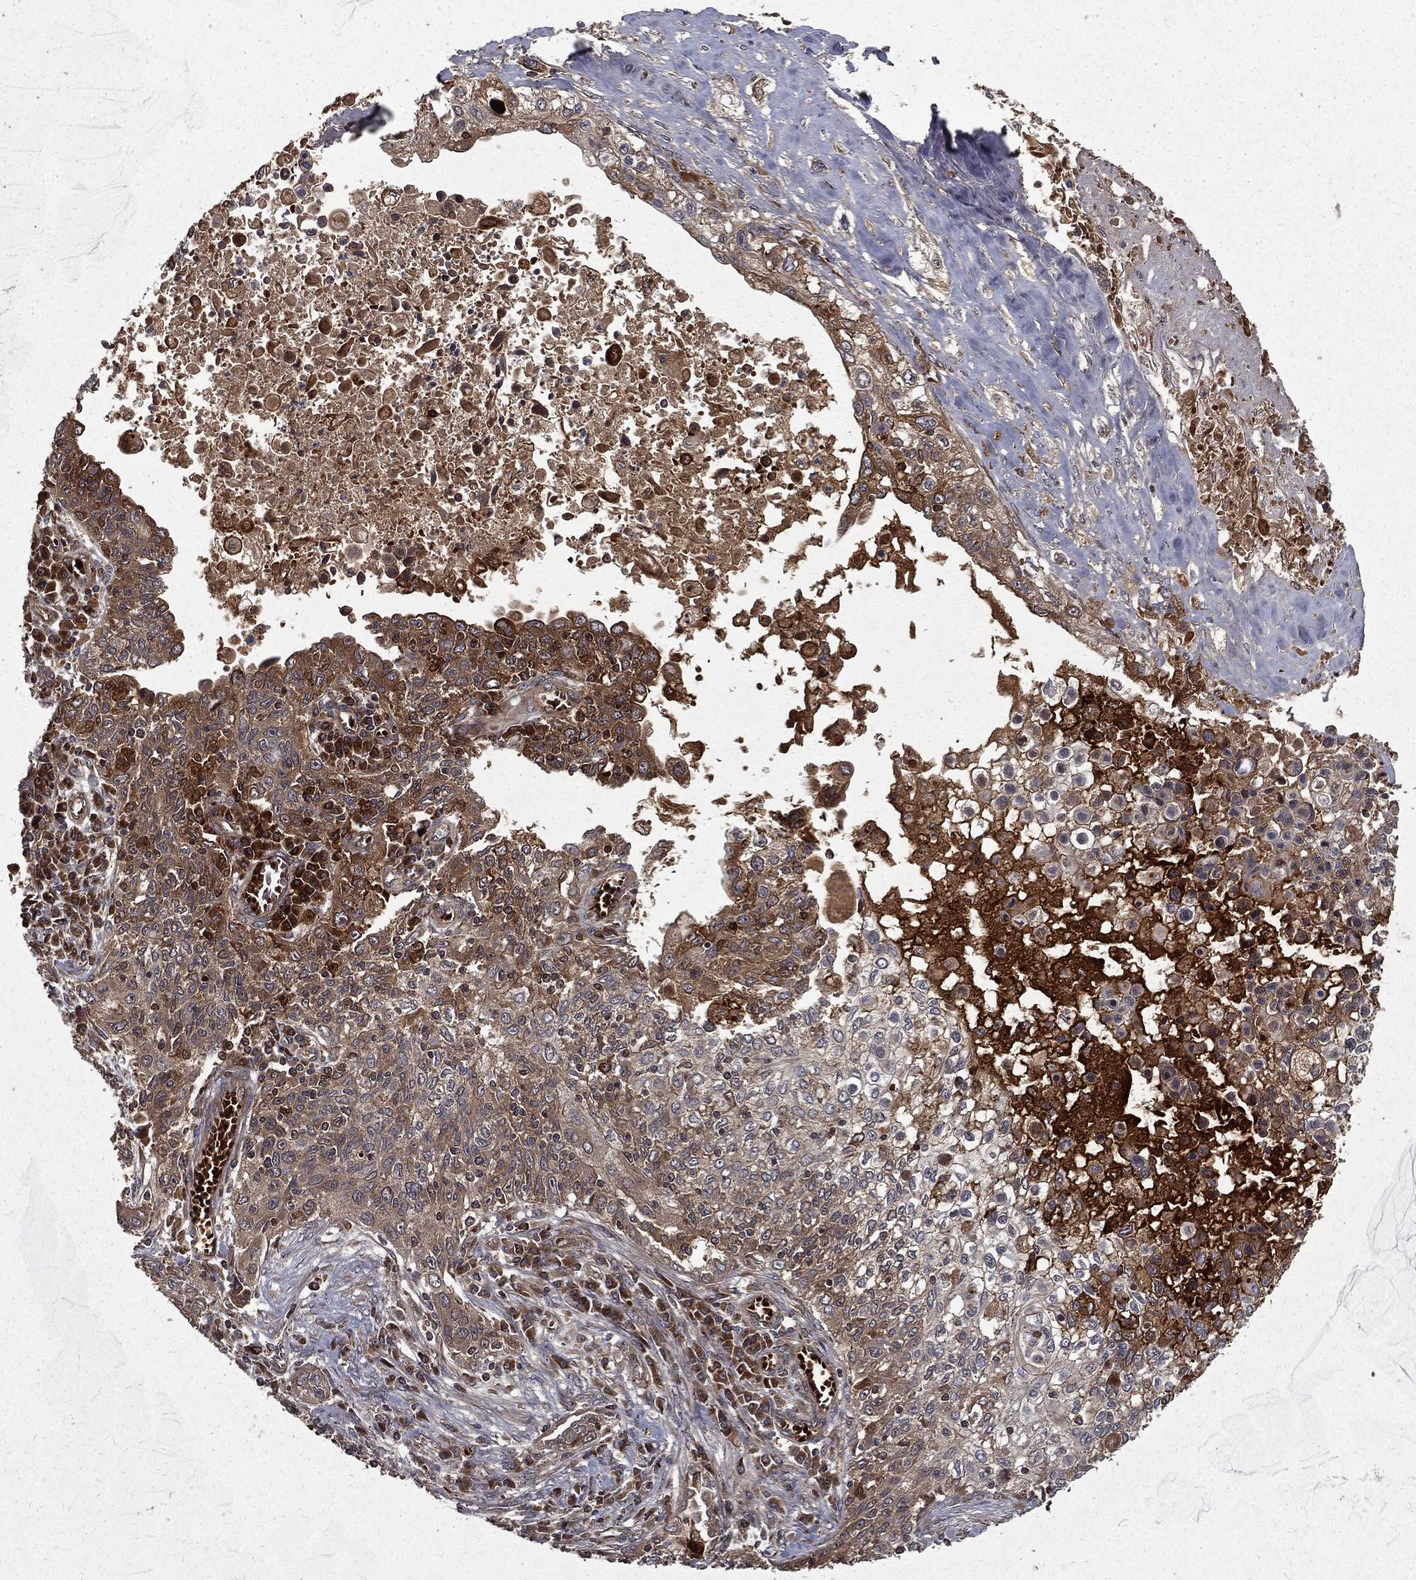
{"staining": {"intensity": "moderate", "quantity": "25%-75%", "location": "cytoplasmic/membranous"}, "tissue": "lung cancer", "cell_type": "Tumor cells", "image_type": "cancer", "snomed": [{"axis": "morphology", "description": "Squamous cell carcinoma, NOS"}, {"axis": "topography", "description": "Lung"}], "caption": "Immunohistochemistry photomicrograph of human lung squamous cell carcinoma stained for a protein (brown), which reveals medium levels of moderate cytoplasmic/membranous positivity in about 25%-75% of tumor cells.", "gene": "HTT", "patient": {"sex": "female", "age": 69}}